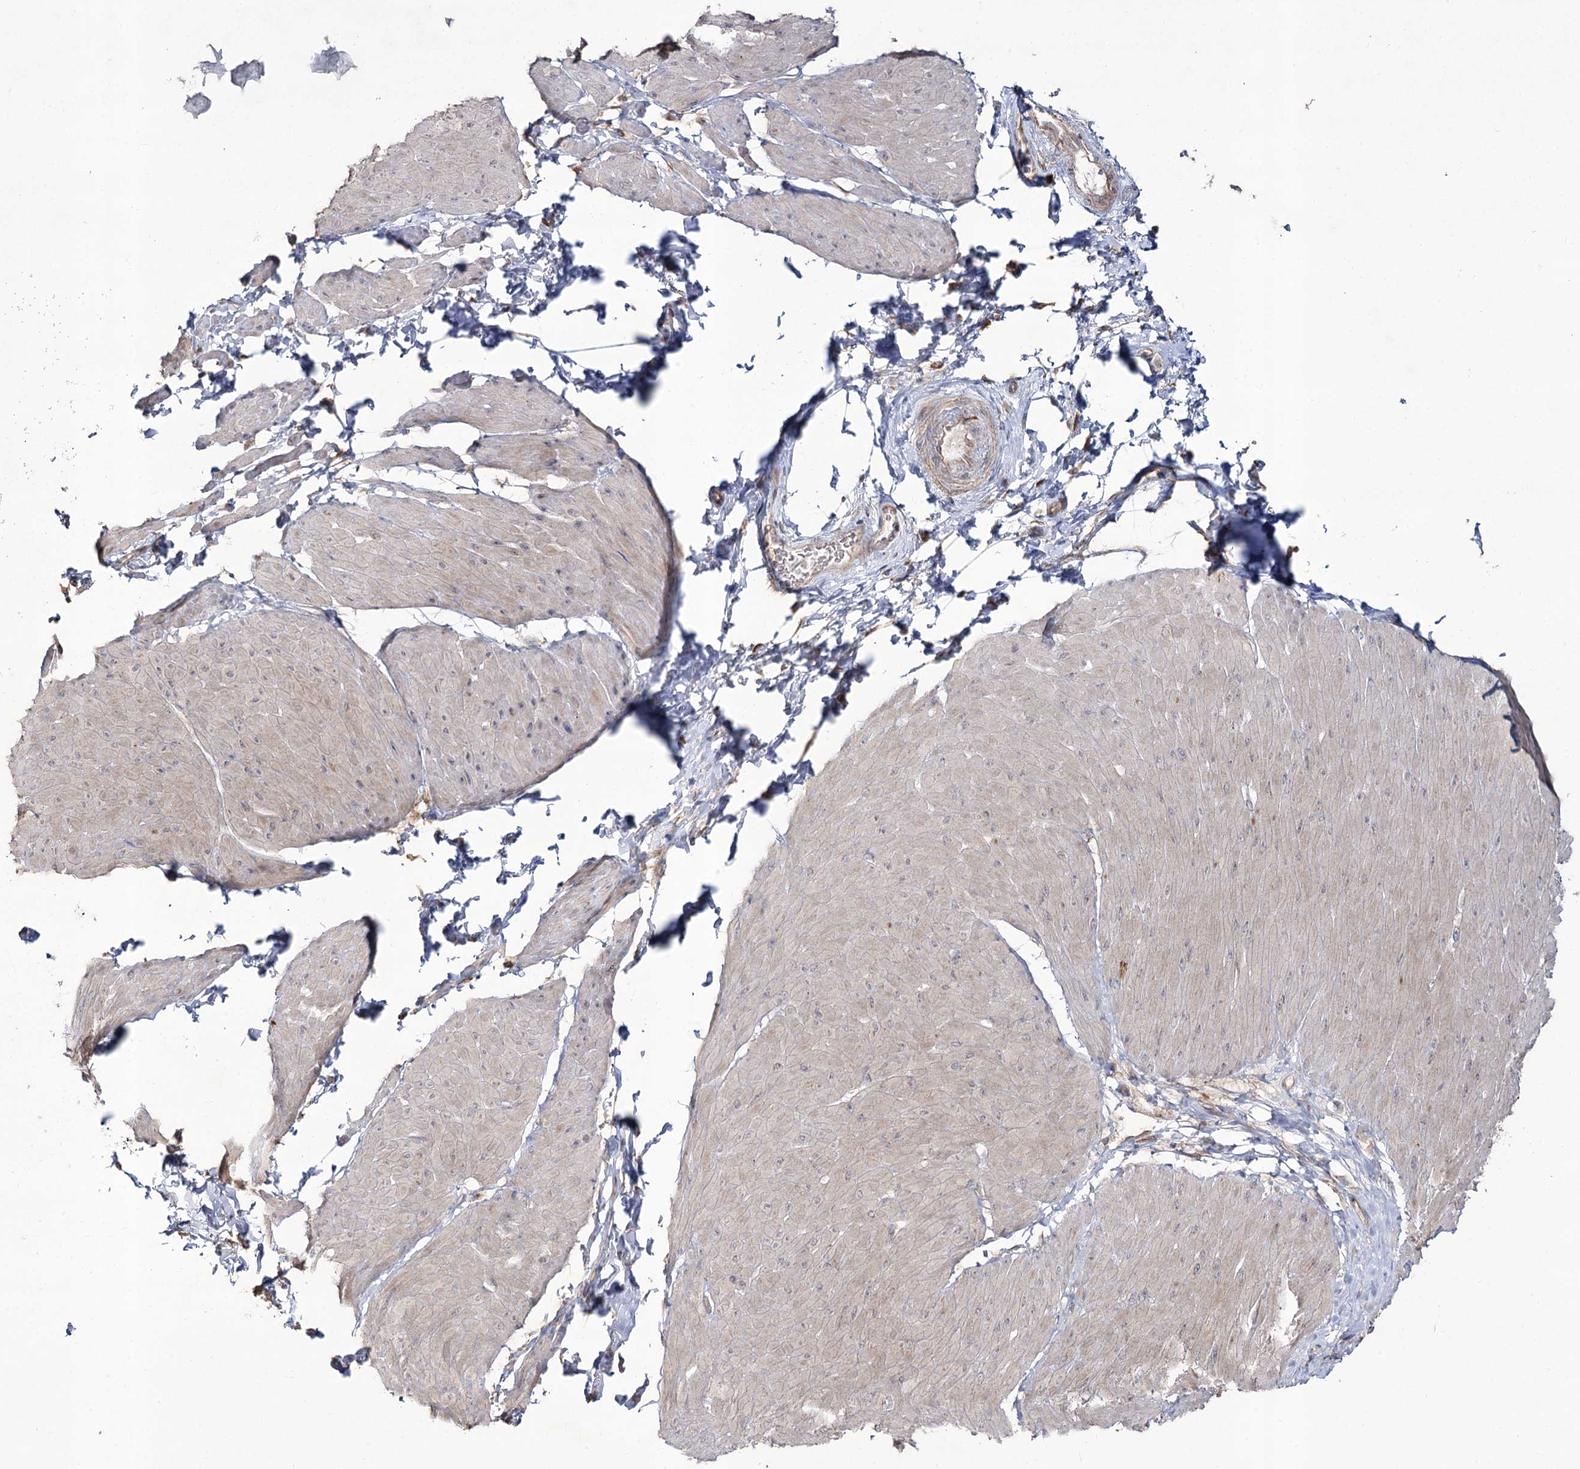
{"staining": {"intensity": "moderate", "quantity": "25%-75%", "location": "cytoplasmic/membranous"}, "tissue": "smooth muscle", "cell_type": "Smooth muscle cells", "image_type": "normal", "snomed": [{"axis": "morphology", "description": "Urothelial carcinoma, High grade"}, {"axis": "topography", "description": "Urinary bladder"}], "caption": "An immunohistochemistry (IHC) micrograph of benign tissue is shown. Protein staining in brown labels moderate cytoplasmic/membranous positivity in smooth muscle within smooth muscle cells. (DAB (3,3'-diaminobenzidine) IHC with brightfield microscopy, high magnification).", "gene": "REXO2", "patient": {"sex": "male", "age": 46}}